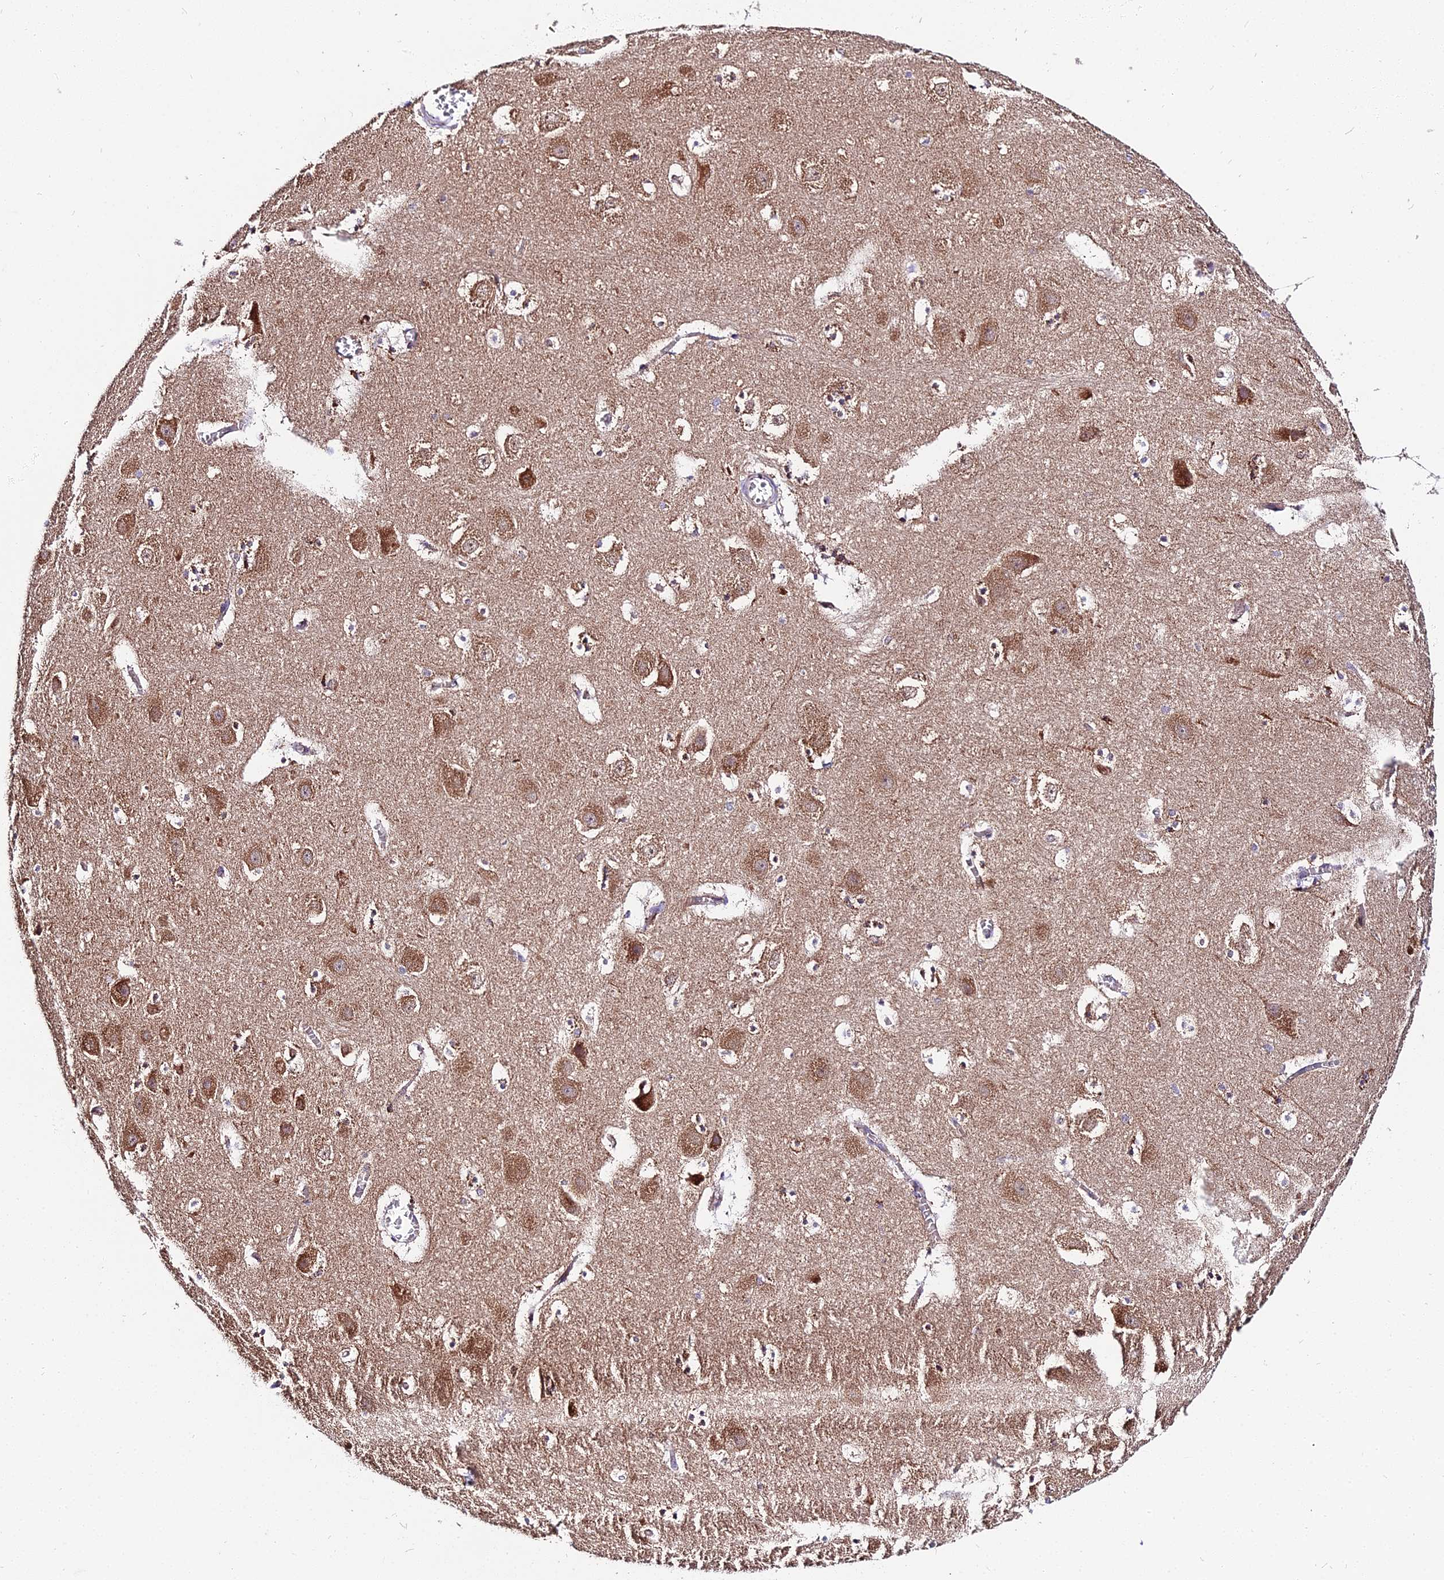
{"staining": {"intensity": "moderate", "quantity": "25%-75%", "location": "cytoplasmic/membranous"}, "tissue": "hippocampus", "cell_type": "Glial cells", "image_type": "normal", "snomed": [{"axis": "morphology", "description": "Normal tissue, NOS"}, {"axis": "topography", "description": "Hippocampus"}], "caption": "Protein expression by immunohistochemistry exhibits moderate cytoplasmic/membranous staining in about 25%-75% of glial cells in normal hippocampus. The staining was performed using DAB to visualize the protein expression in brown, while the nuclei were stained in blue with hematoxylin (Magnification: 20x).", "gene": "OCIAD1", "patient": {"sex": "male", "age": 45}}